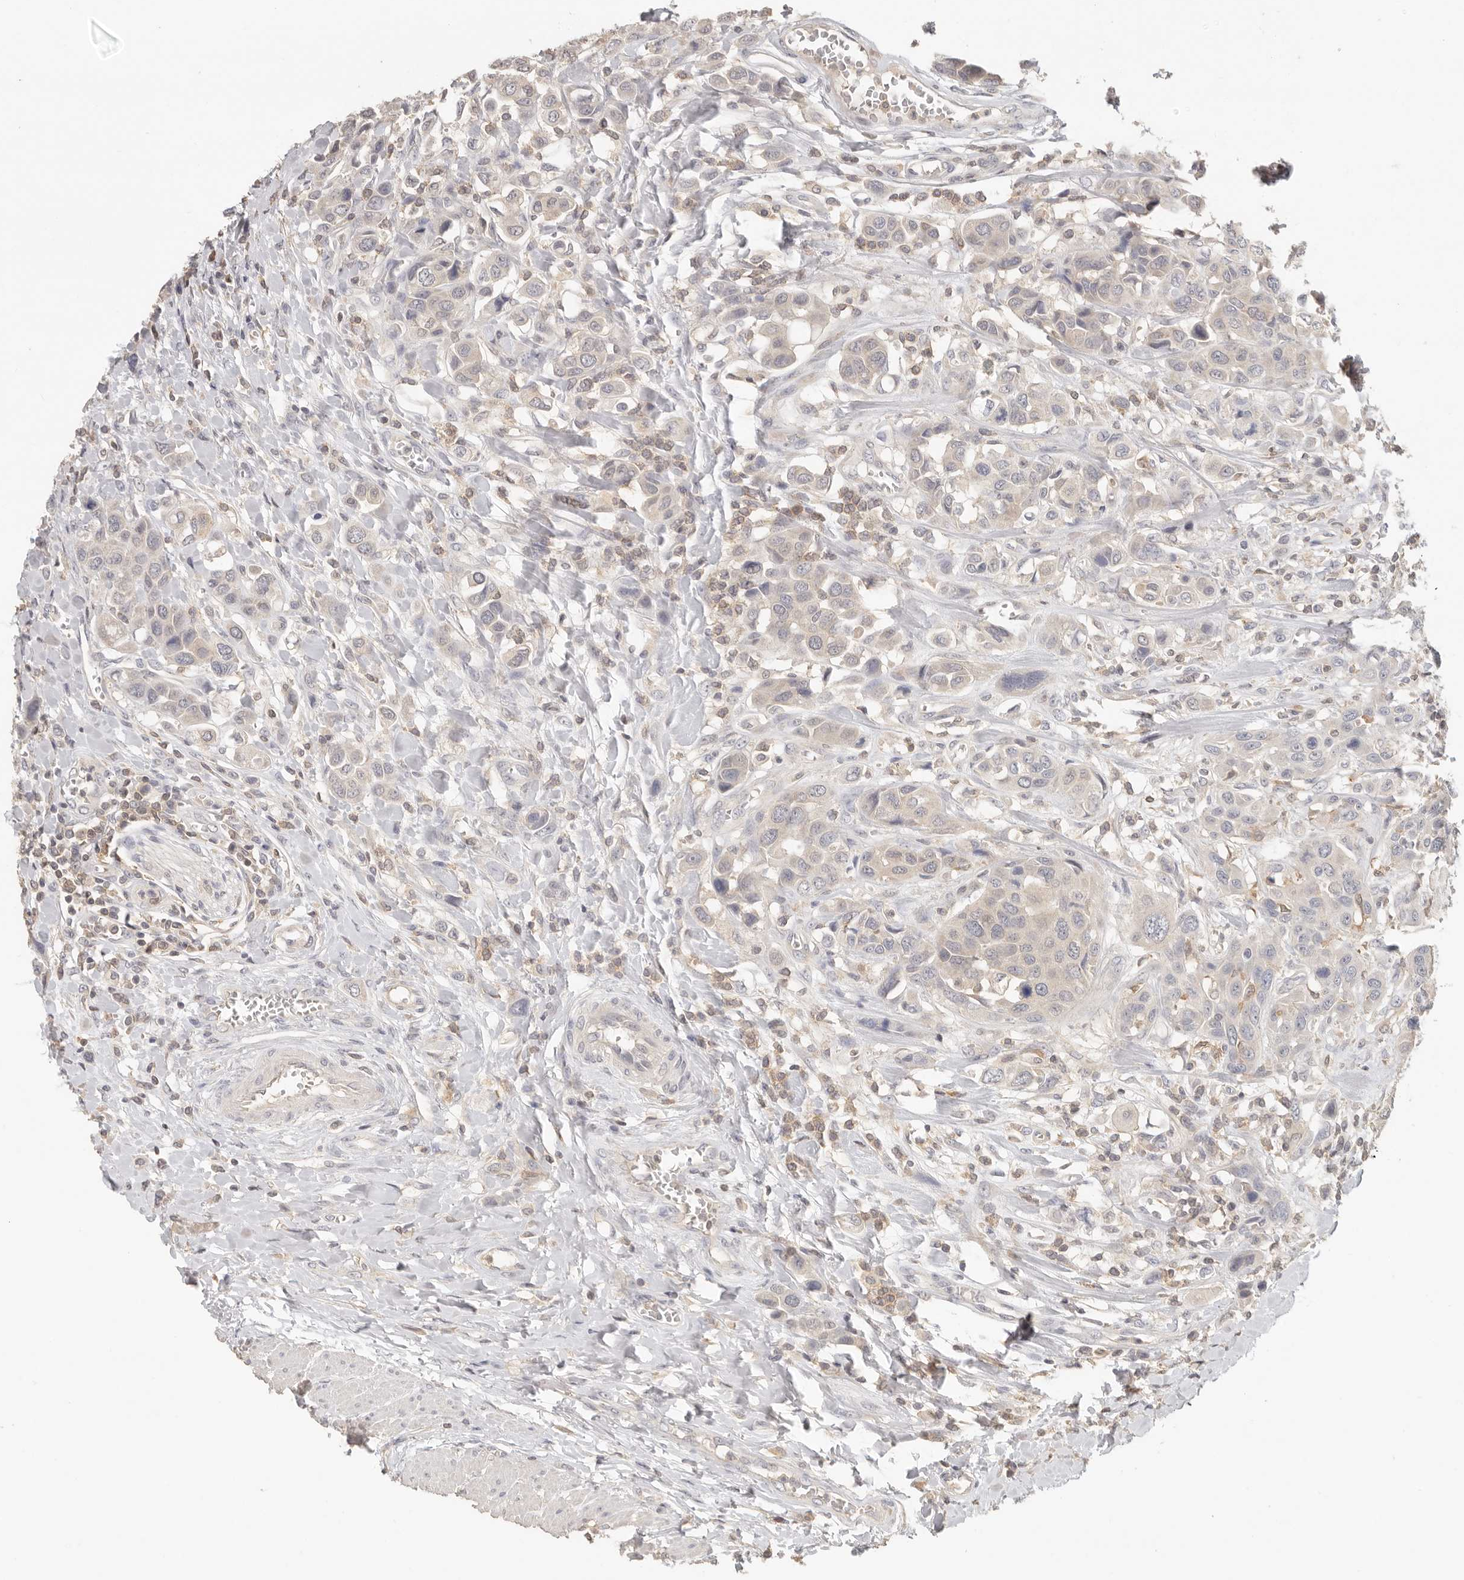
{"staining": {"intensity": "negative", "quantity": "none", "location": "none"}, "tissue": "urothelial cancer", "cell_type": "Tumor cells", "image_type": "cancer", "snomed": [{"axis": "morphology", "description": "Urothelial carcinoma, High grade"}, {"axis": "topography", "description": "Urinary bladder"}], "caption": "DAB (3,3'-diaminobenzidine) immunohistochemical staining of urothelial carcinoma (high-grade) exhibits no significant expression in tumor cells.", "gene": "CSK", "patient": {"sex": "male", "age": 50}}